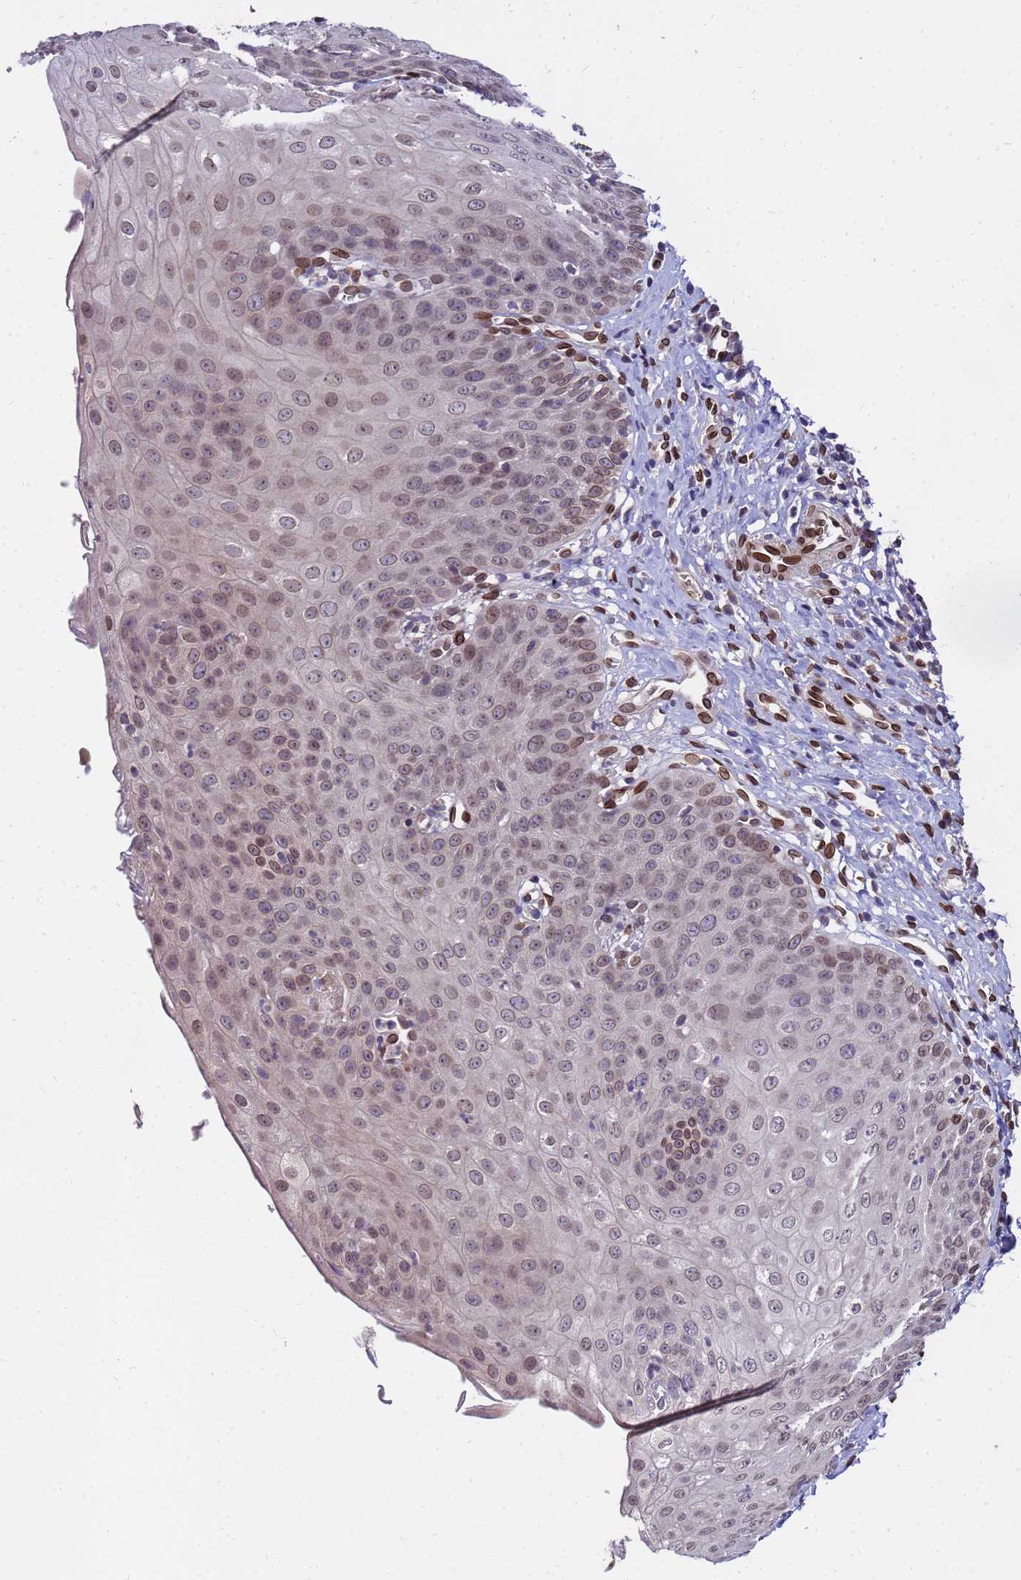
{"staining": {"intensity": "strong", "quantity": "25%-75%", "location": "cytoplasmic/membranous,nuclear"}, "tissue": "esophagus", "cell_type": "Squamous epithelial cells", "image_type": "normal", "snomed": [{"axis": "morphology", "description": "Normal tissue, NOS"}, {"axis": "topography", "description": "Esophagus"}], "caption": "Squamous epithelial cells display strong cytoplasmic/membranous,nuclear staining in about 25%-75% of cells in unremarkable esophagus.", "gene": "GPR135", "patient": {"sex": "male", "age": 71}}